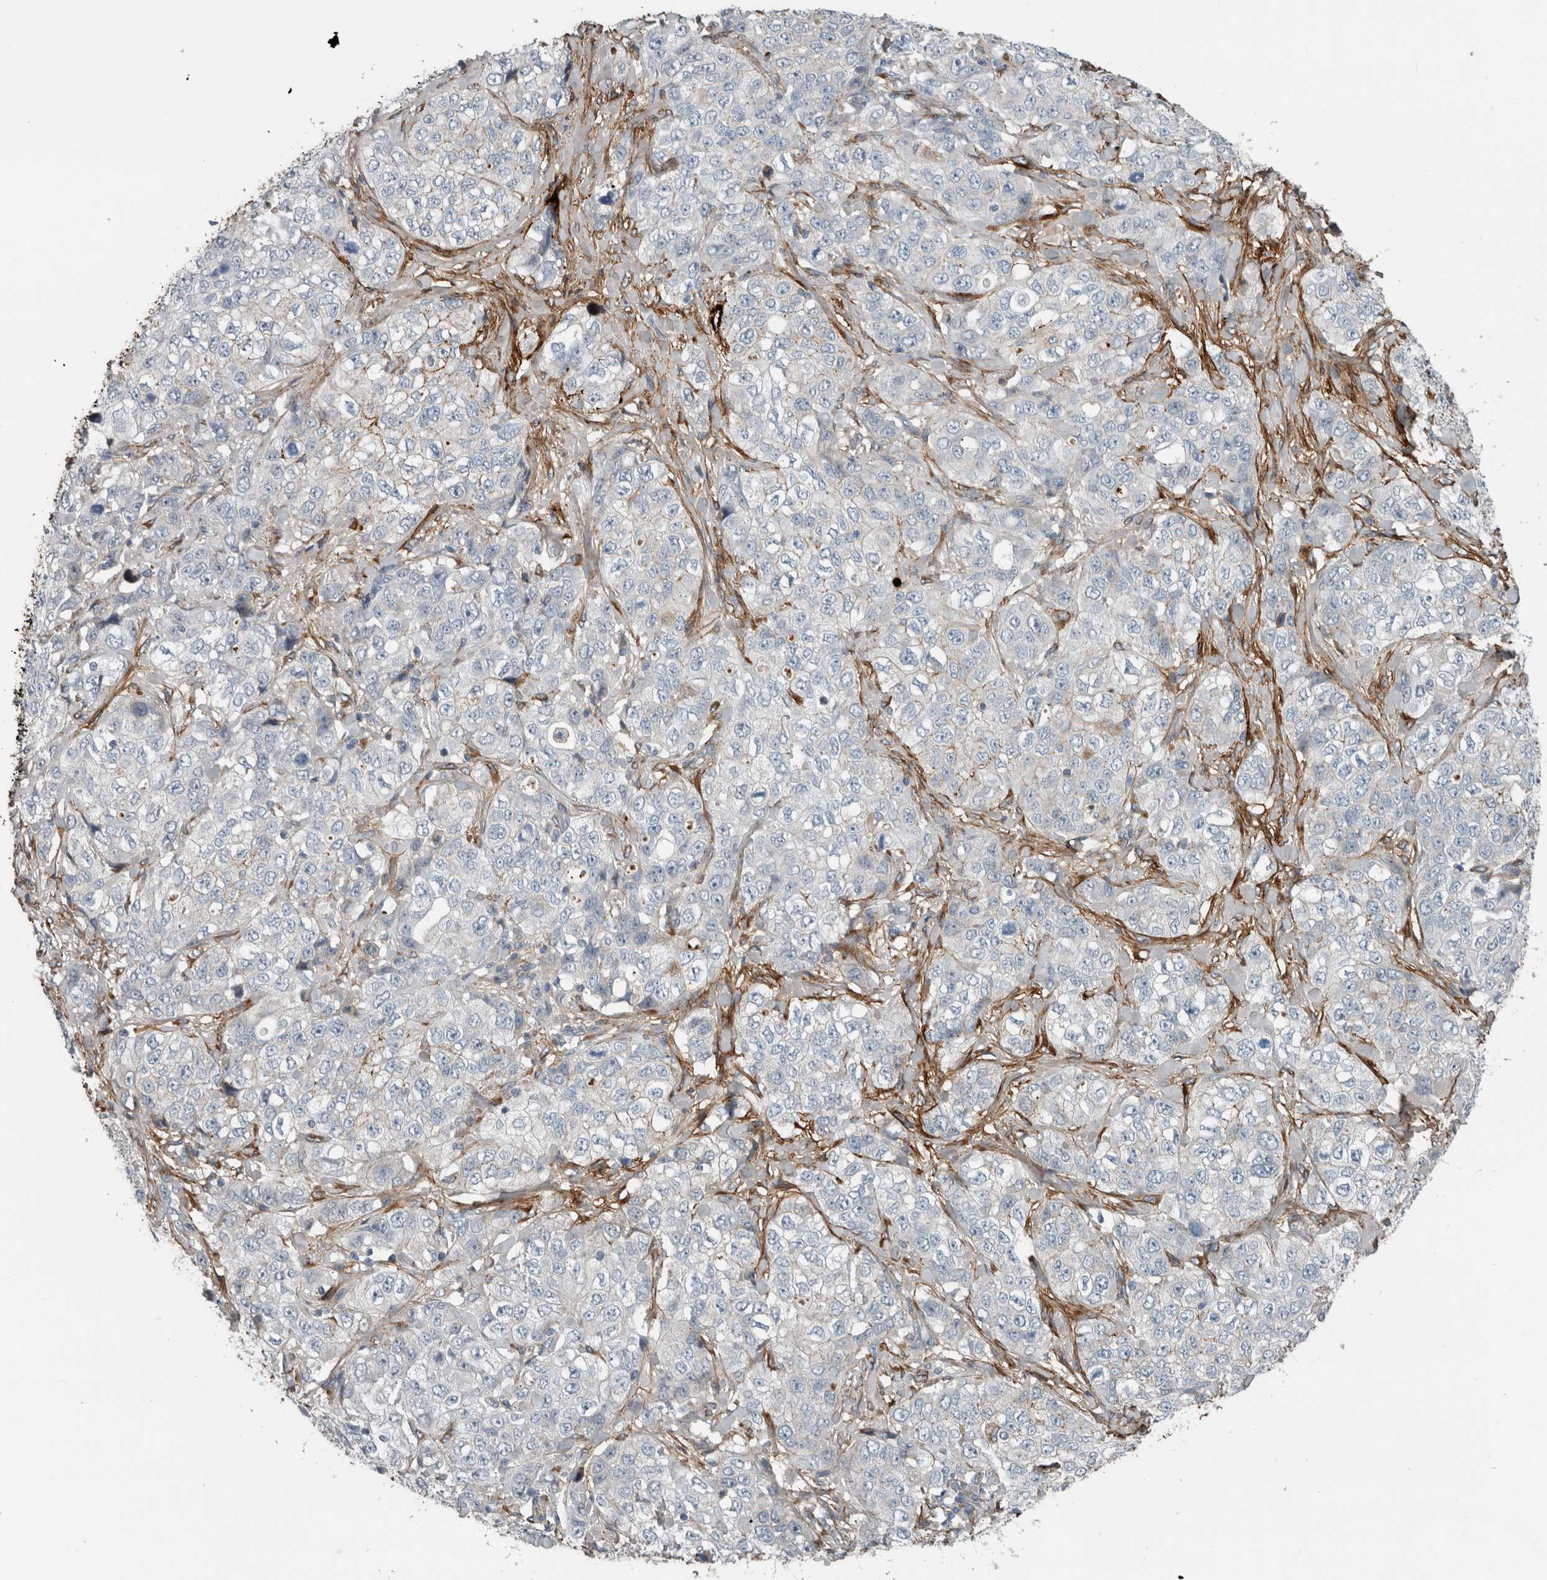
{"staining": {"intensity": "negative", "quantity": "none", "location": "none"}, "tissue": "stomach cancer", "cell_type": "Tumor cells", "image_type": "cancer", "snomed": [{"axis": "morphology", "description": "Adenocarcinoma, NOS"}, {"axis": "topography", "description": "Stomach"}], "caption": "This is an immunohistochemistry (IHC) photomicrograph of human adenocarcinoma (stomach). There is no positivity in tumor cells.", "gene": "FN1", "patient": {"sex": "male", "age": 48}}